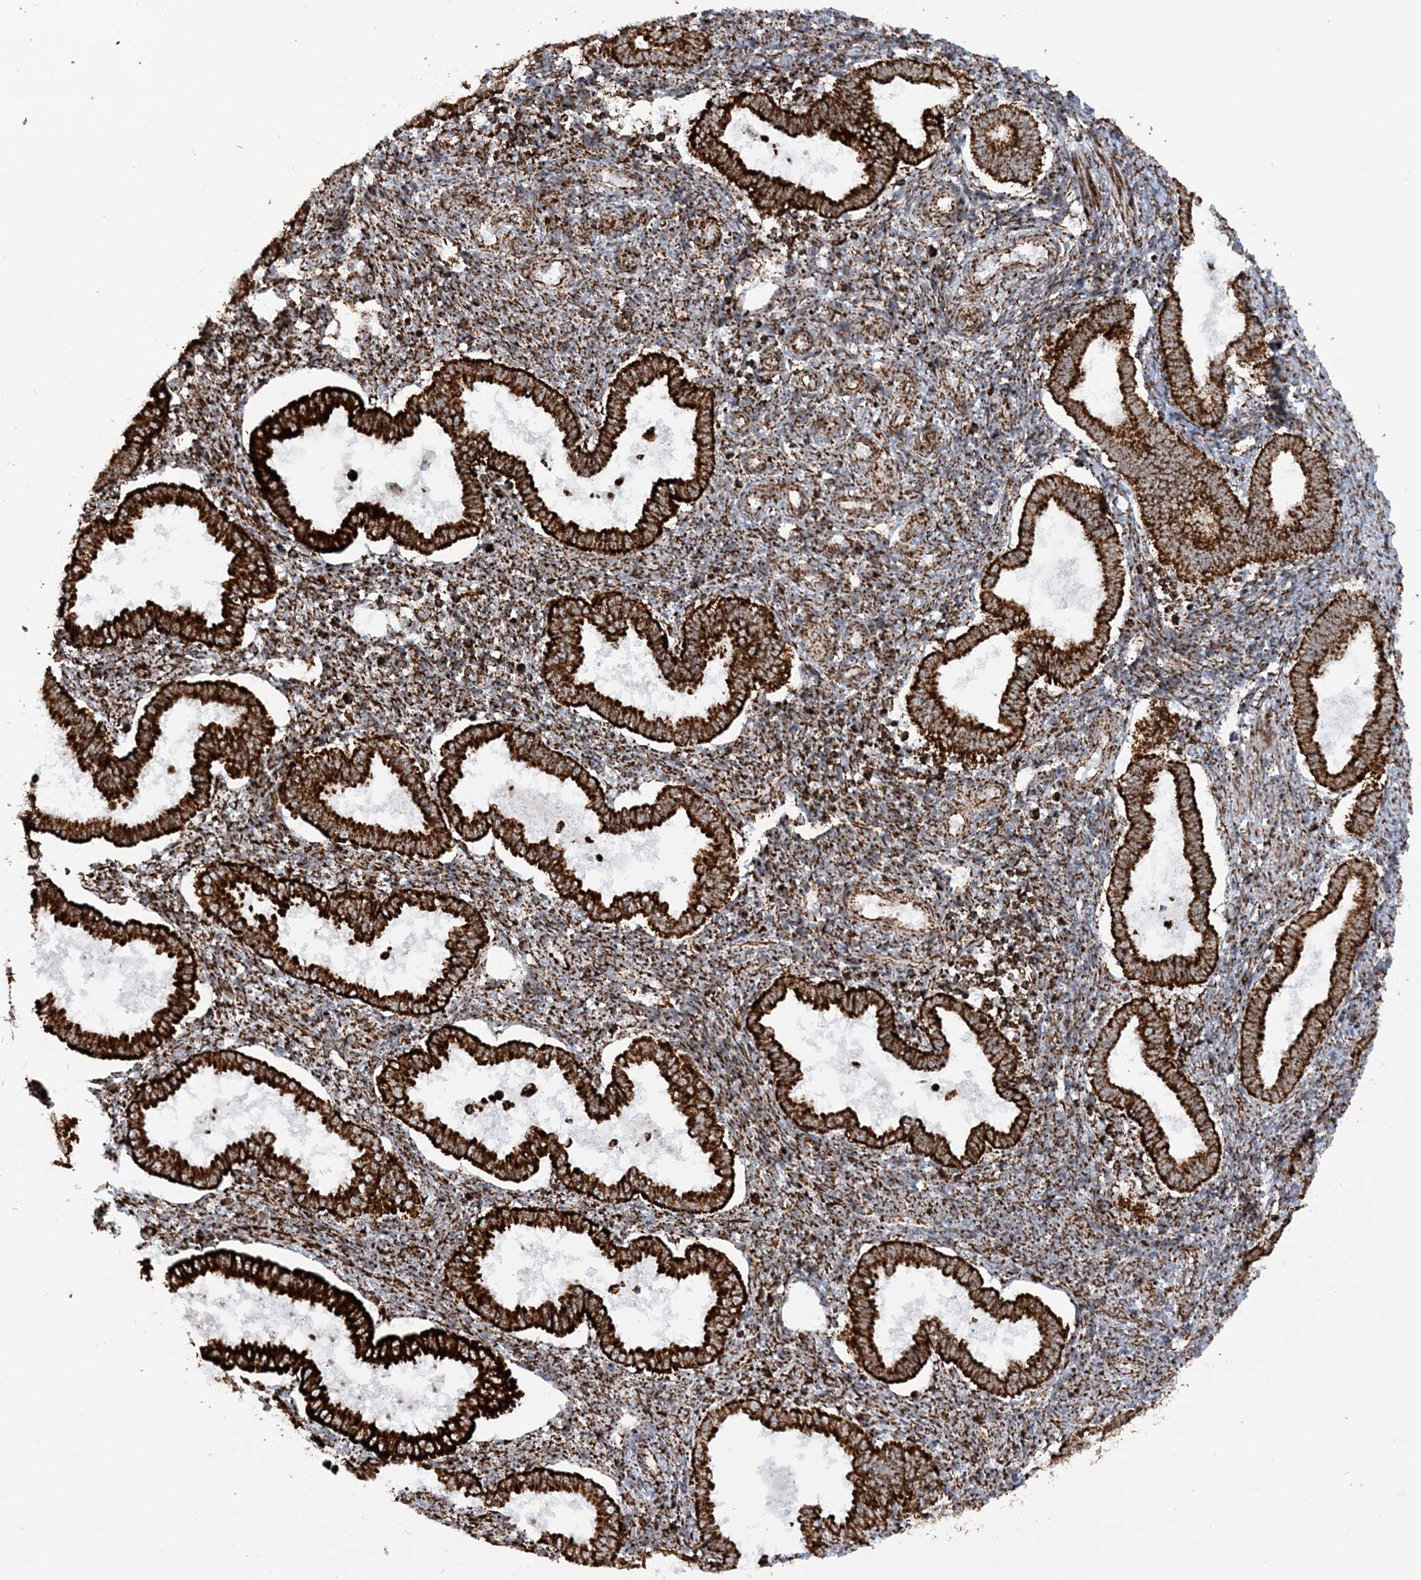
{"staining": {"intensity": "strong", "quantity": ">75%", "location": "cytoplasmic/membranous"}, "tissue": "endometrium", "cell_type": "Cells in endometrial stroma", "image_type": "normal", "snomed": [{"axis": "morphology", "description": "Normal tissue, NOS"}, {"axis": "topography", "description": "Endometrium"}], "caption": "The image exhibits a brown stain indicating the presence of a protein in the cytoplasmic/membranous of cells in endometrial stroma in endometrium. (DAB (3,3'-diaminobenzidine) = brown stain, brightfield microscopy at high magnification).", "gene": "CRY2", "patient": {"sex": "female", "age": 24}}